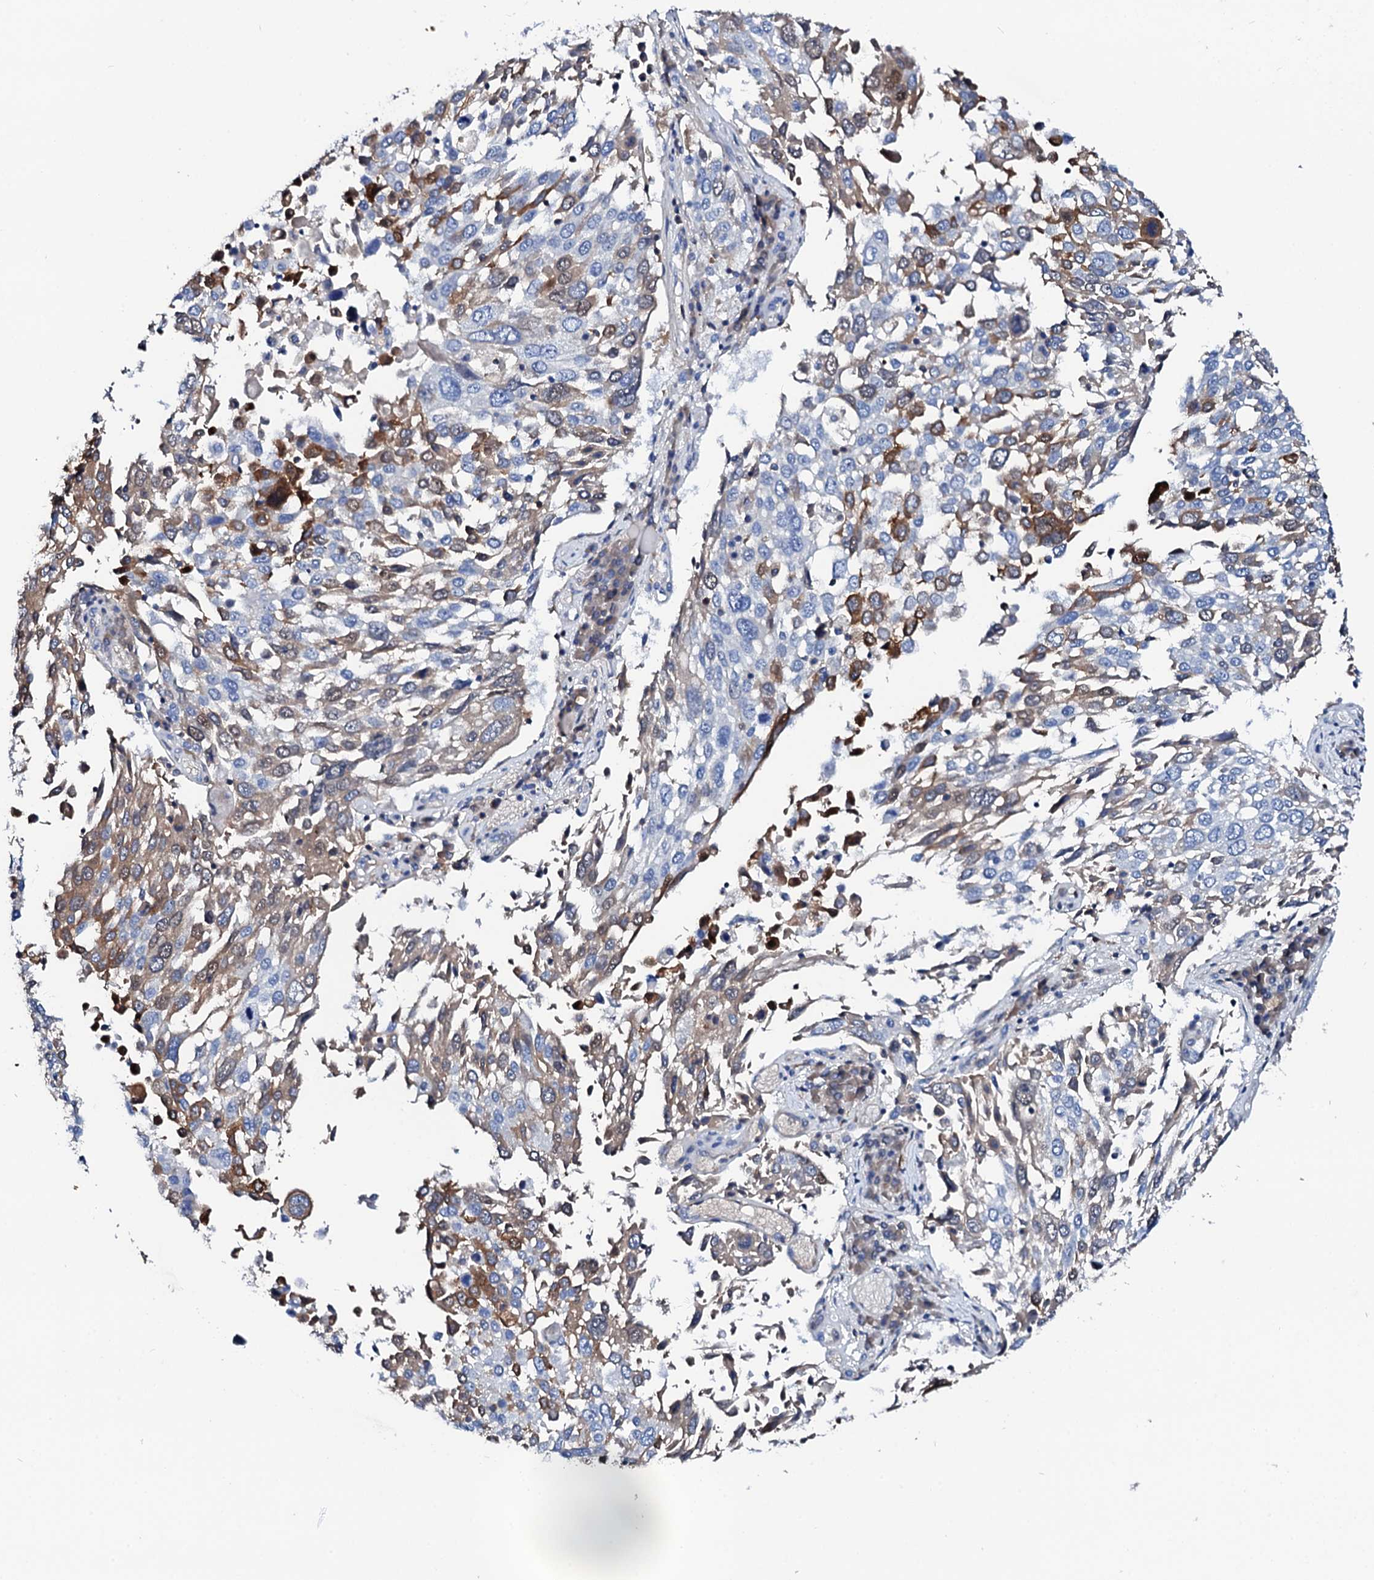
{"staining": {"intensity": "moderate", "quantity": "<25%", "location": "cytoplasmic/membranous"}, "tissue": "lung cancer", "cell_type": "Tumor cells", "image_type": "cancer", "snomed": [{"axis": "morphology", "description": "Squamous cell carcinoma, NOS"}, {"axis": "topography", "description": "Lung"}], "caption": "Tumor cells display low levels of moderate cytoplasmic/membranous expression in approximately <25% of cells in lung cancer (squamous cell carcinoma).", "gene": "GLB1L3", "patient": {"sex": "male", "age": 65}}